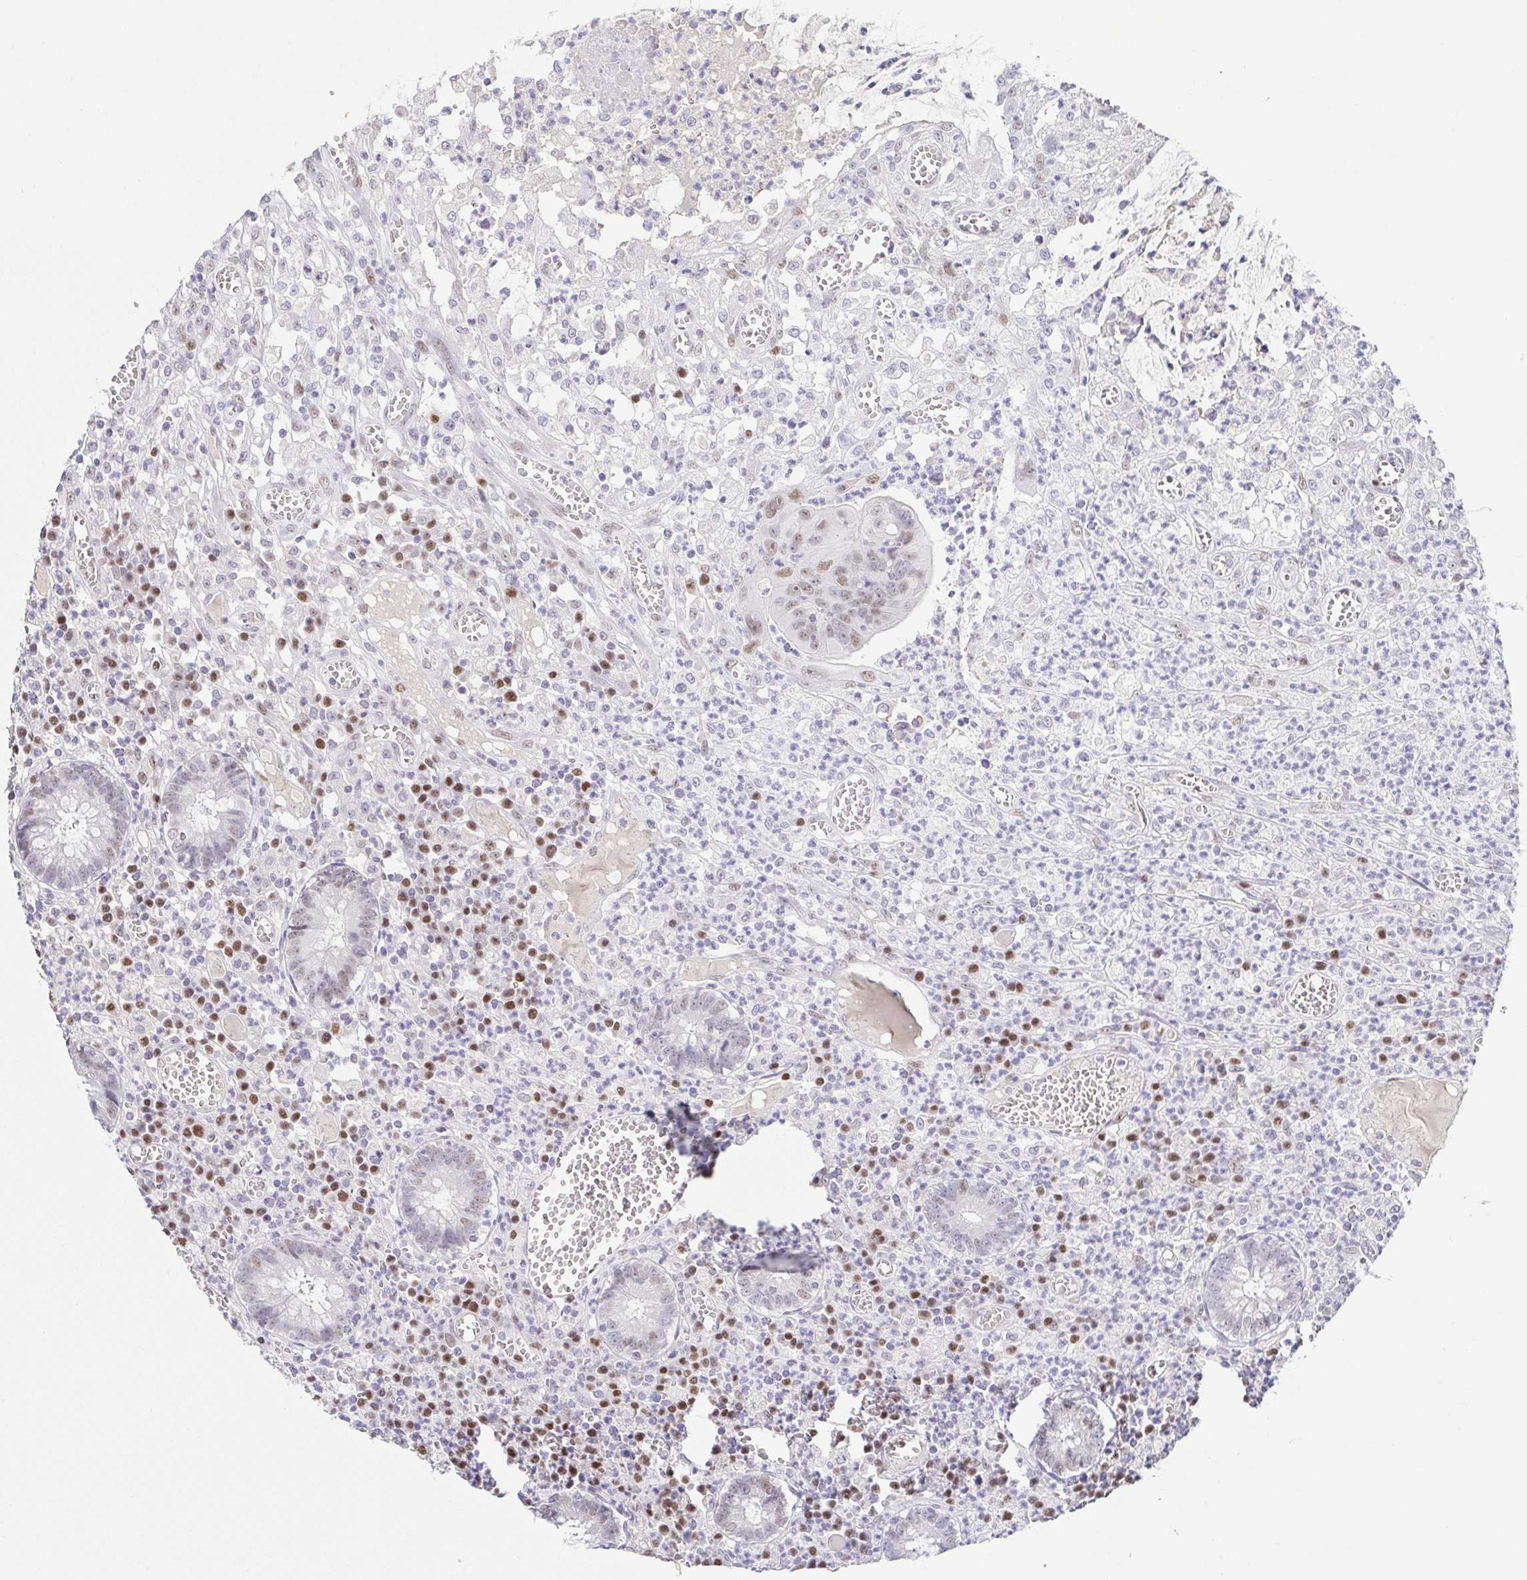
{"staining": {"intensity": "moderate", "quantity": "<25%", "location": "nuclear"}, "tissue": "colorectal cancer", "cell_type": "Tumor cells", "image_type": "cancer", "snomed": [{"axis": "morphology", "description": "Normal tissue, NOS"}, {"axis": "morphology", "description": "Adenocarcinoma, NOS"}, {"axis": "topography", "description": "Colon"}], "caption": "Moderate nuclear protein expression is identified in approximately <25% of tumor cells in colorectal adenocarcinoma.", "gene": "TCF3", "patient": {"sex": "male", "age": 65}}